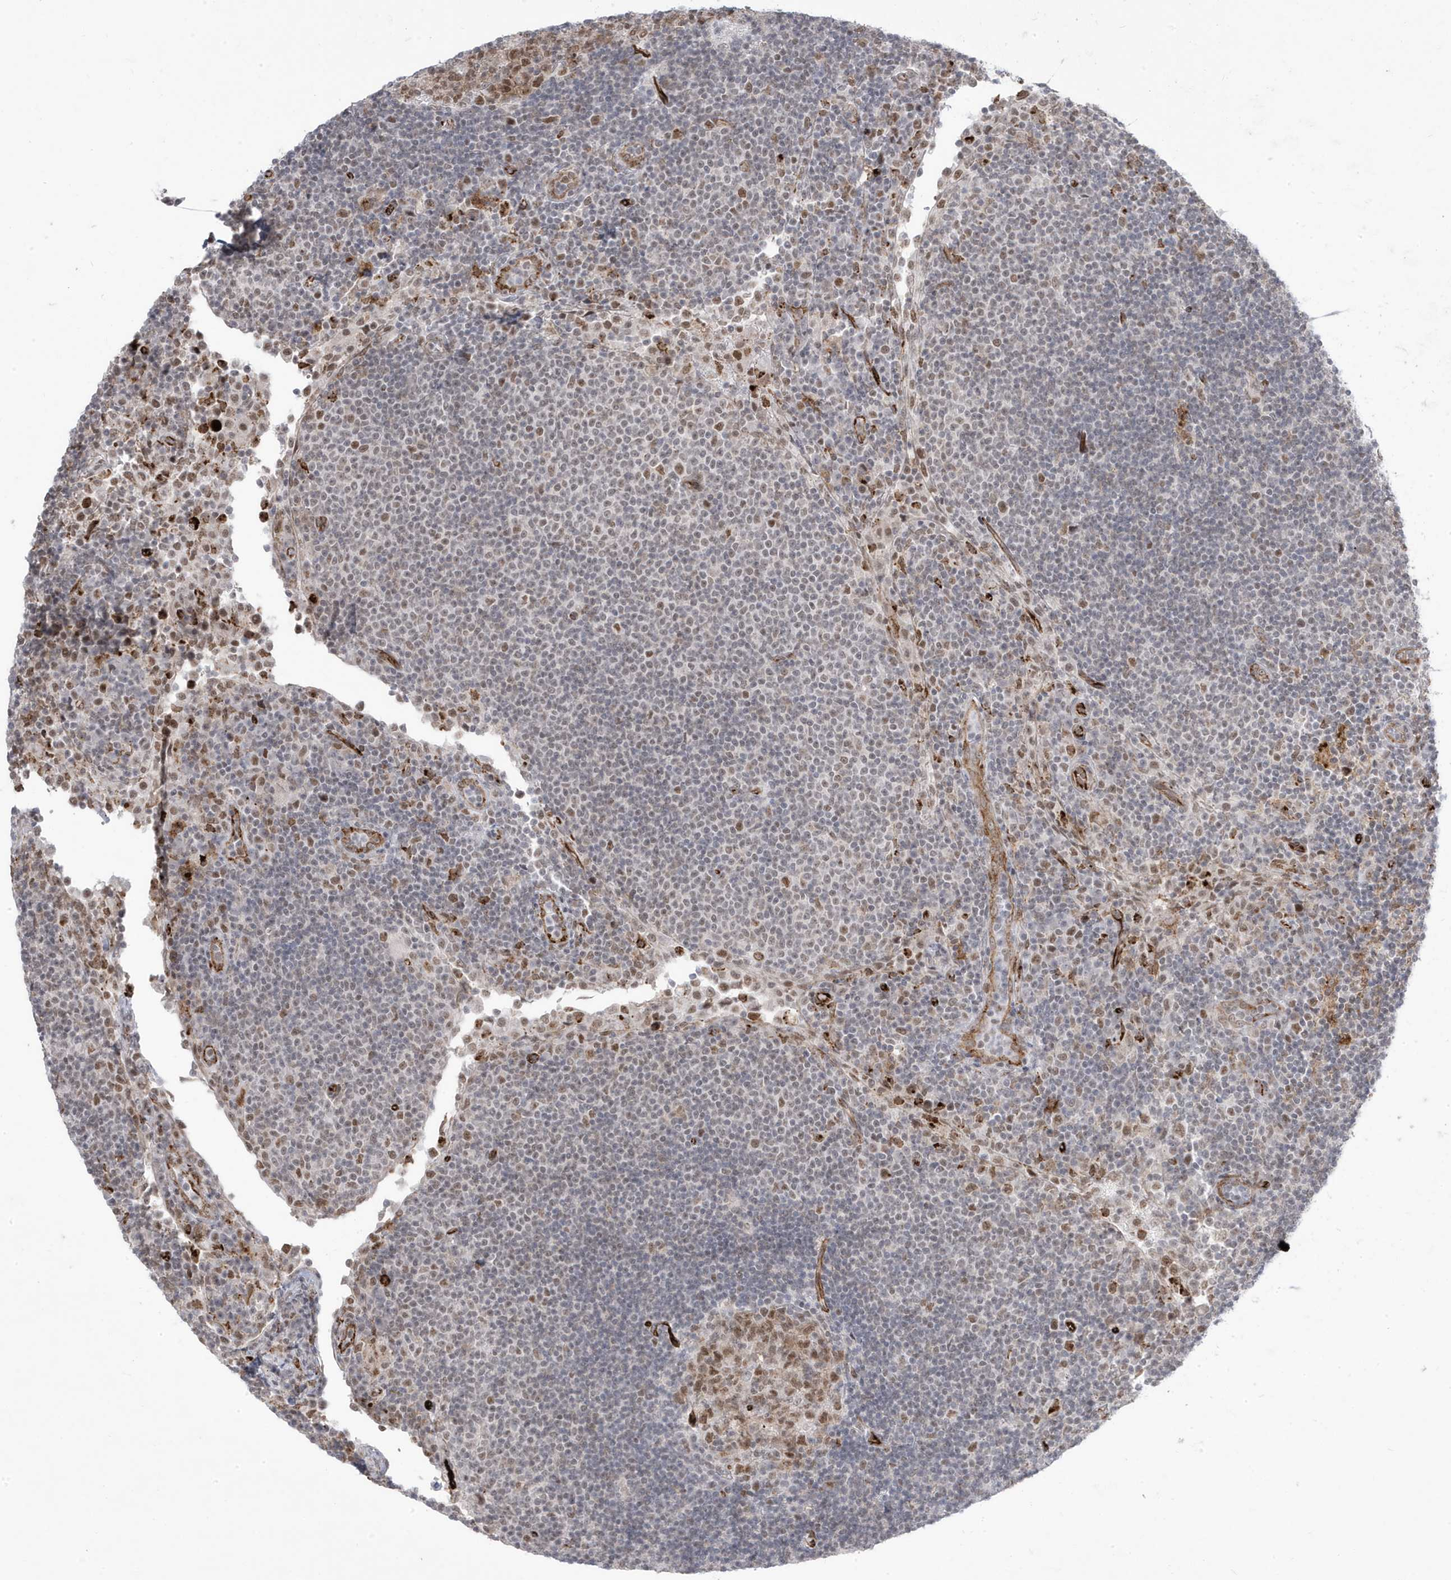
{"staining": {"intensity": "moderate", "quantity": ">75%", "location": "cytoplasmic/membranous,nuclear"}, "tissue": "lymph node", "cell_type": "Germinal center cells", "image_type": "normal", "snomed": [{"axis": "morphology", "description": "Normal tissue, NOS"}, {"axis": "topography", "description": "Lymph node"}], "caption": "This histopathology image displays IHC staining of benign human lymph node, with medium moderate cytoplasmic/membranous,nuclear expression in approximately >75% of germinal center cells.", "gene": "ADAMTSL3", "patient": {"sex": "female", "age": 53}}